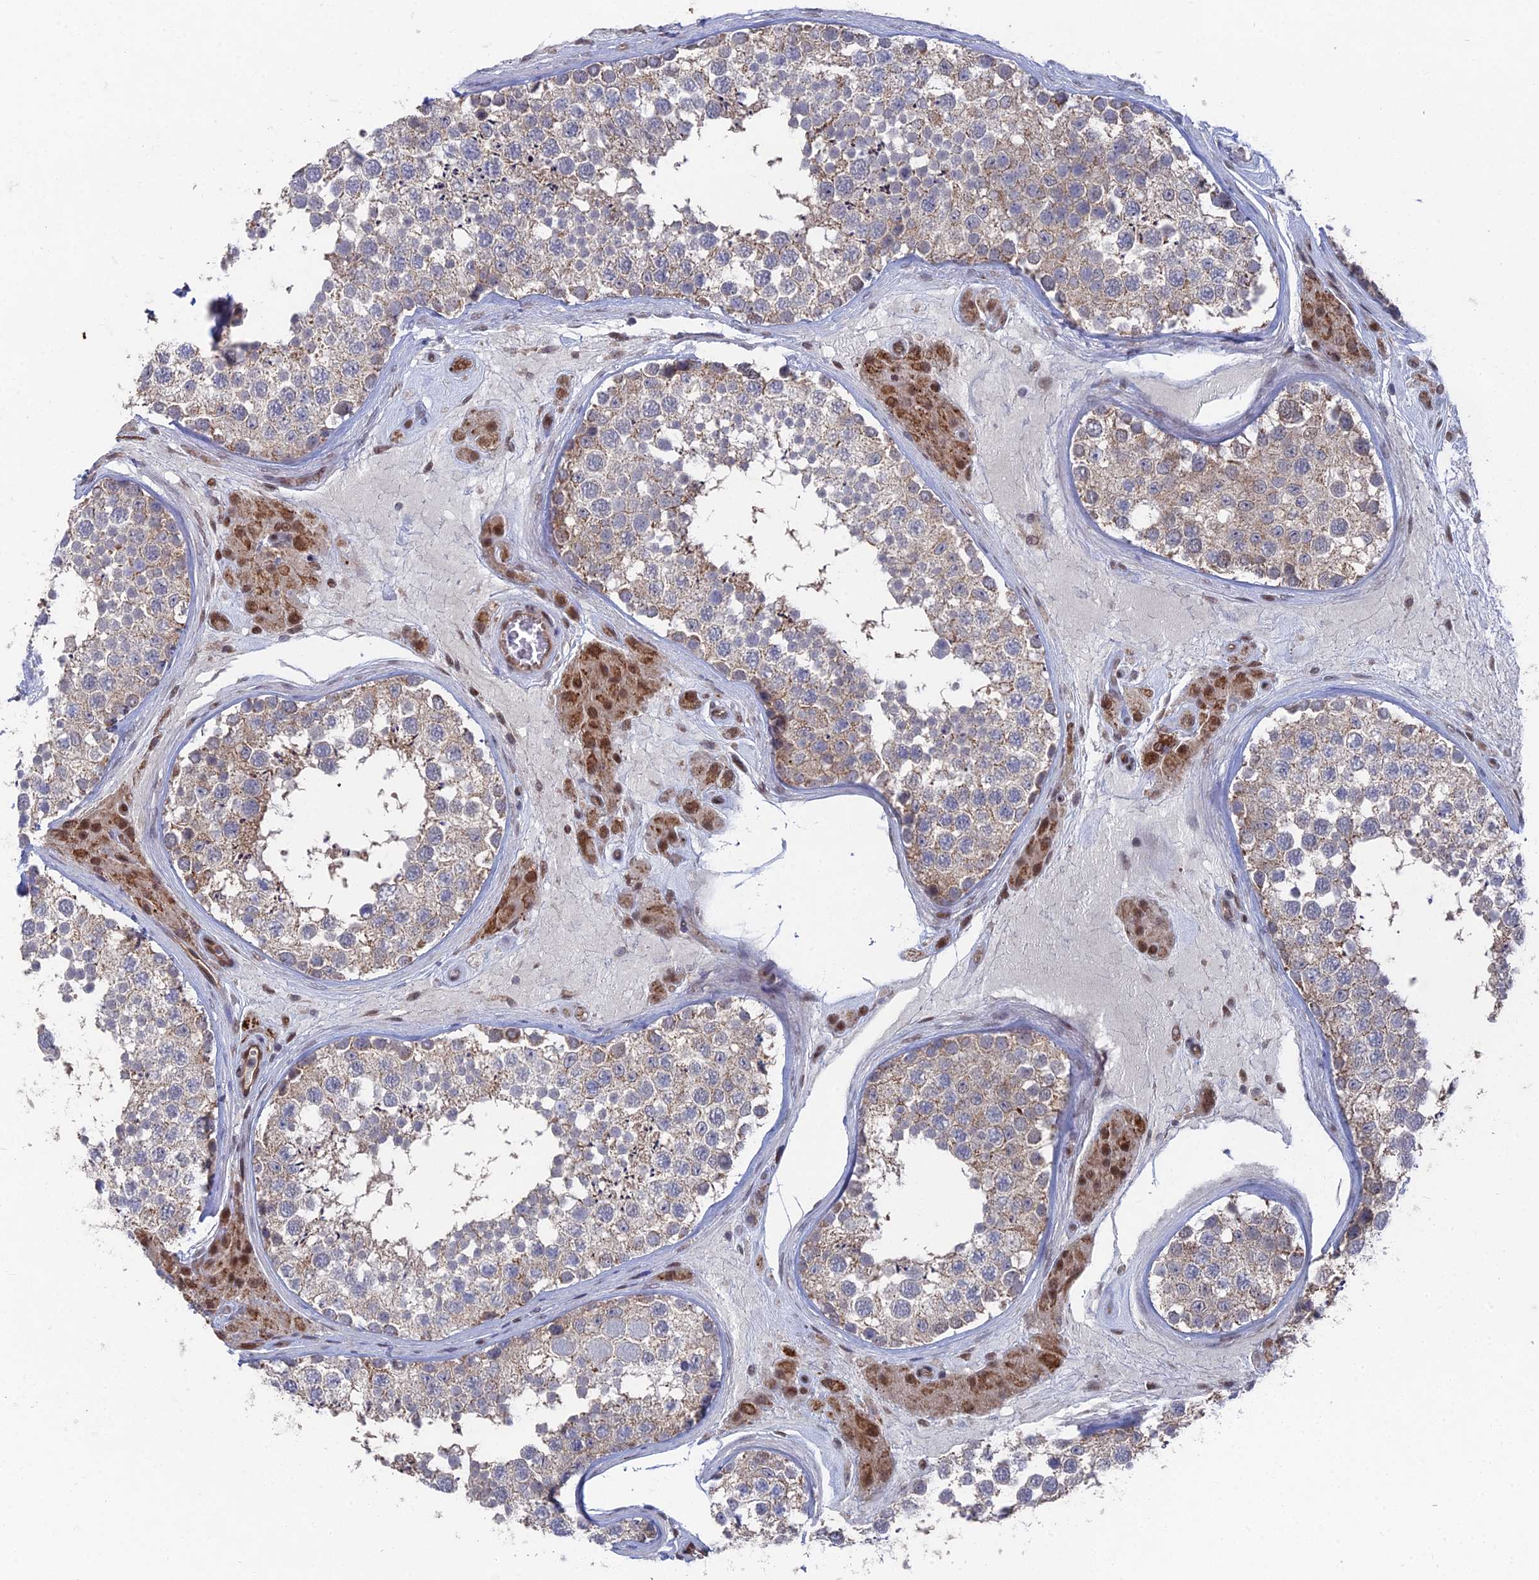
{"staining": {"intensity": "moderate", "quantity": "<25%", "location": "cytoplasmic/membranous"}, "tissue": "testis", "cell_type": "Cells in seminiferous ducts", "image_type": "normal", "snomed": [{"axis": "morphology", "description": "Normal tissue, NOS"}, {"axis": "topography", "description": "Testis"}], "caption": "Normal testis was stained to show a protein in brown. There is low levels of moderate cytoplasmic/membranous positivity in about <25% of cells in seminiferous ducts.", "gene": "UNC5D", "patient": {"sex": "male", "age": 46}}